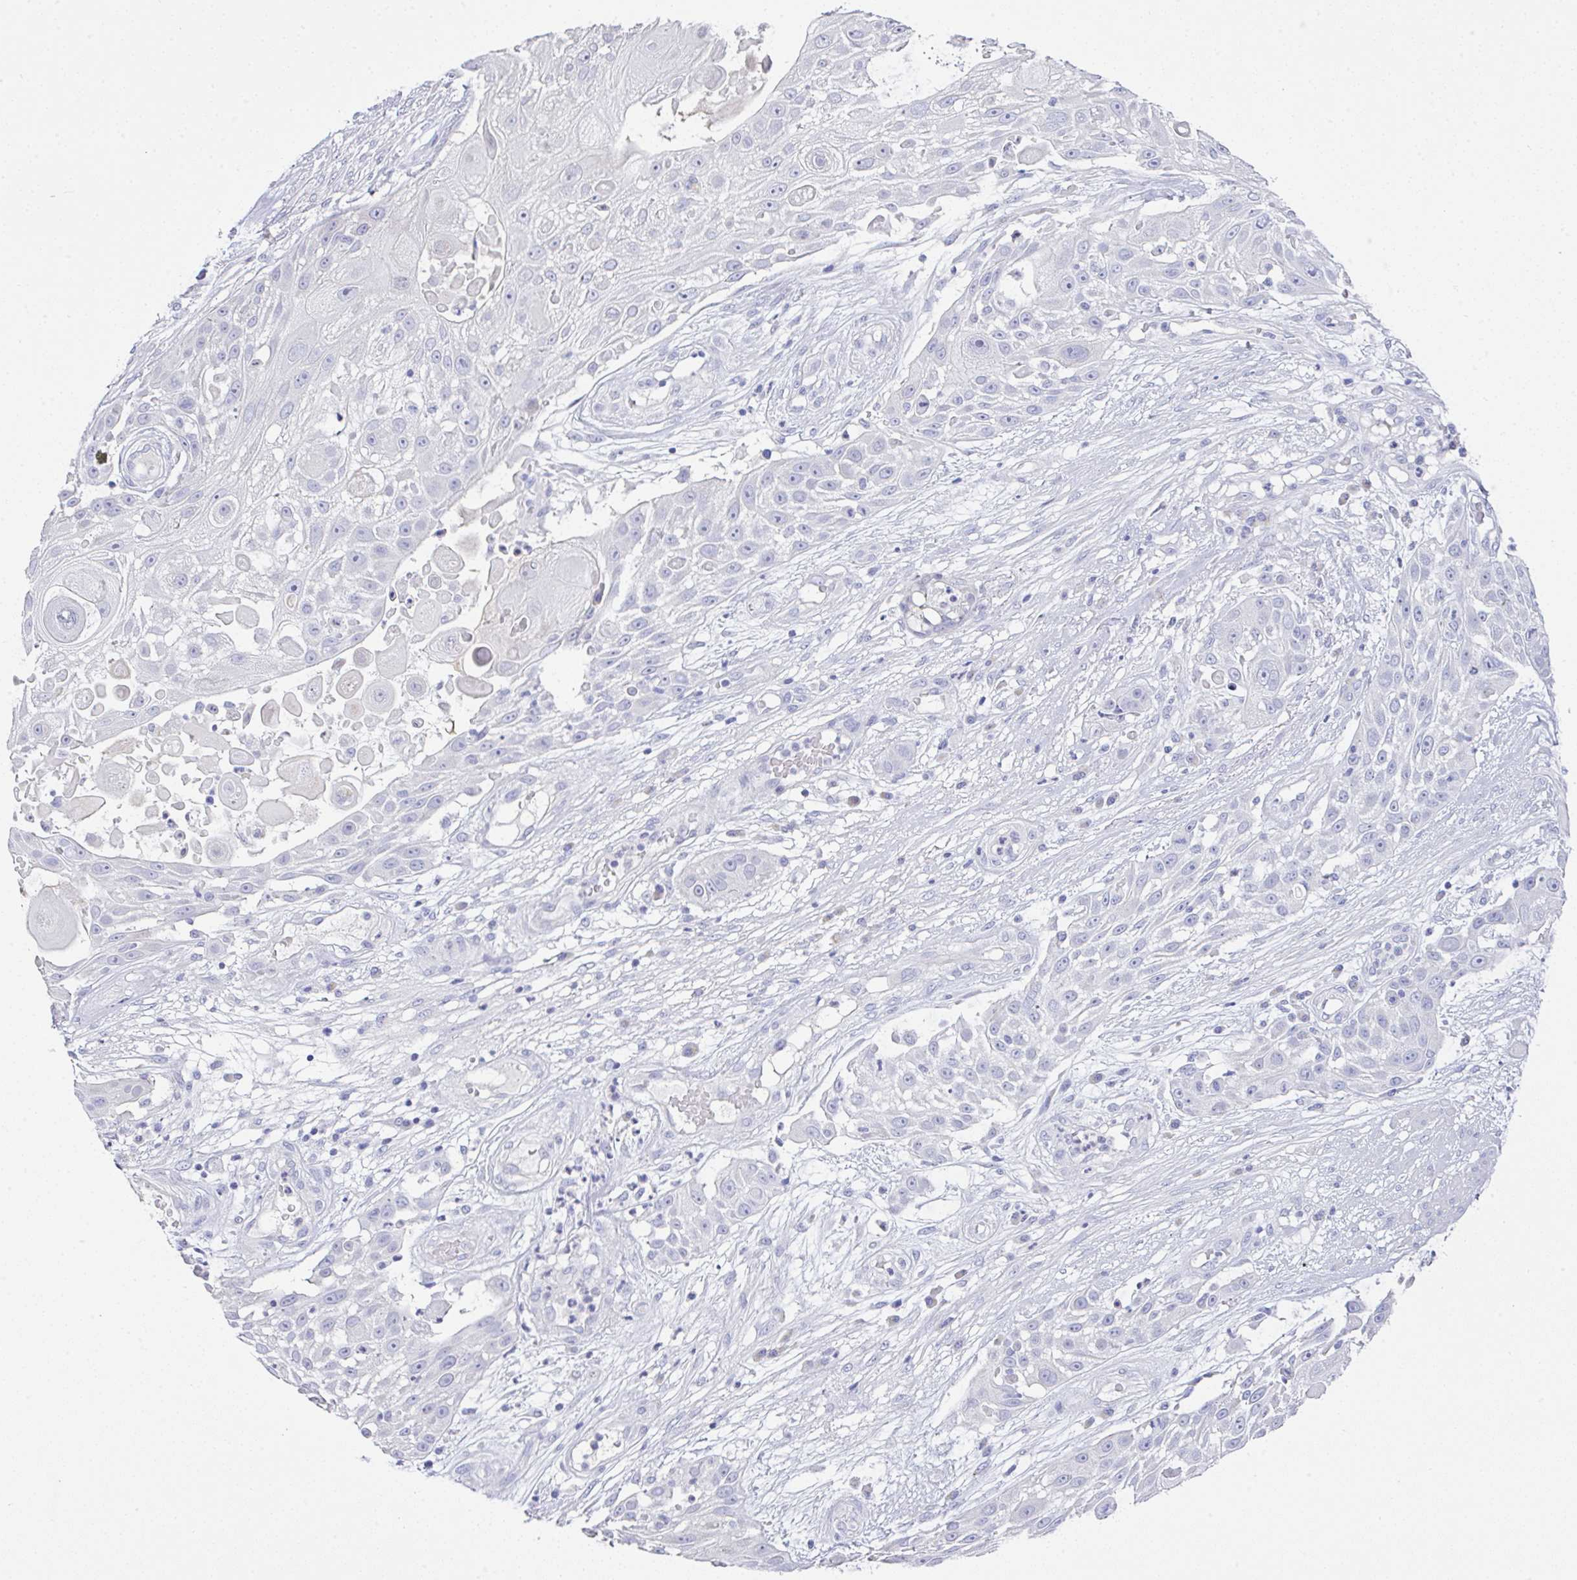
{"staining": {"intensity": "negative", "quantity": "none", "location": "none"}, "tissue": "skin cancer", "cell_type": "Tumor cells", "image_type": "cancer", "snomed": [{"axis": "morphology", "description": "Squamous cell carcinoma, NOS"}, {"axis": "topography", "description": "Skin"}], "caption": "Immunohistochemical staining of squamous cell carcinoma (skin) shows no significant positivity in tumor cells. (Brightfield microscopy of DAB (3,3'-diaminobenzidine) immunohistochemistry at high magnification).", "gene": "SERPINE3", "patient": {"sex": "female", "age": 86}}